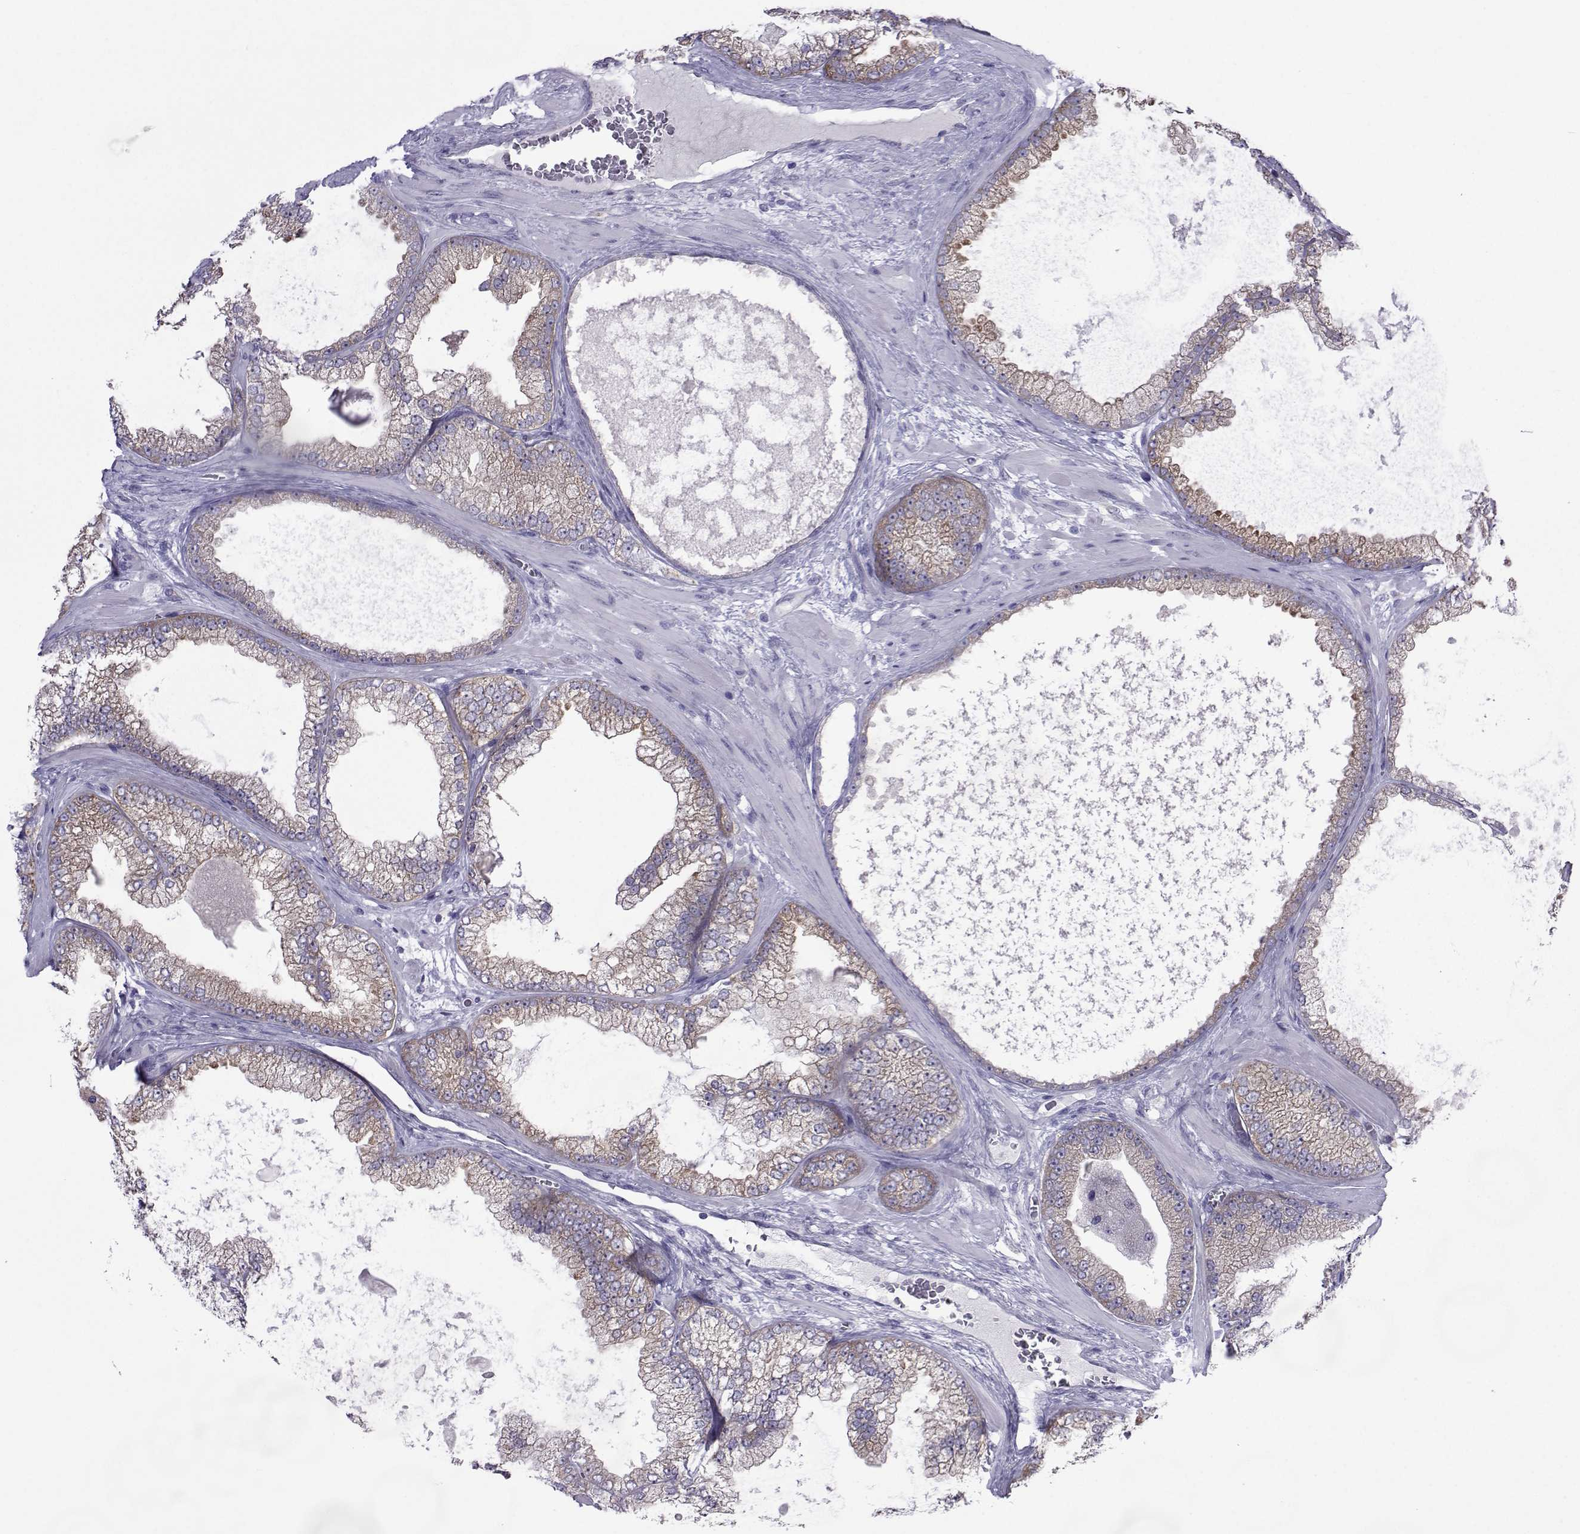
{"staining": {"intensity": "weak", "quantity": ">75%", "location": "cytoplasmic/membranous"}, "tissue": "prostate cancer", "cell_type": "Tumor cells", "image_type": "cancer", "snomed": [{"axis": "morphology", "description": "Adenocarcinoma, Low grade"}, {"axis": "topography", "description": "Prostate"}], "caption": "High-power microscopy captured an immunohistochemistry (IHC) micrograph of low-grade adenocarcinoma (prostate), revealing weak cytoplasmic/membranous expression in about >75% of tumor cells.", "gene": "COL22A1", "patient": {"sex": "male", "age": 57}}